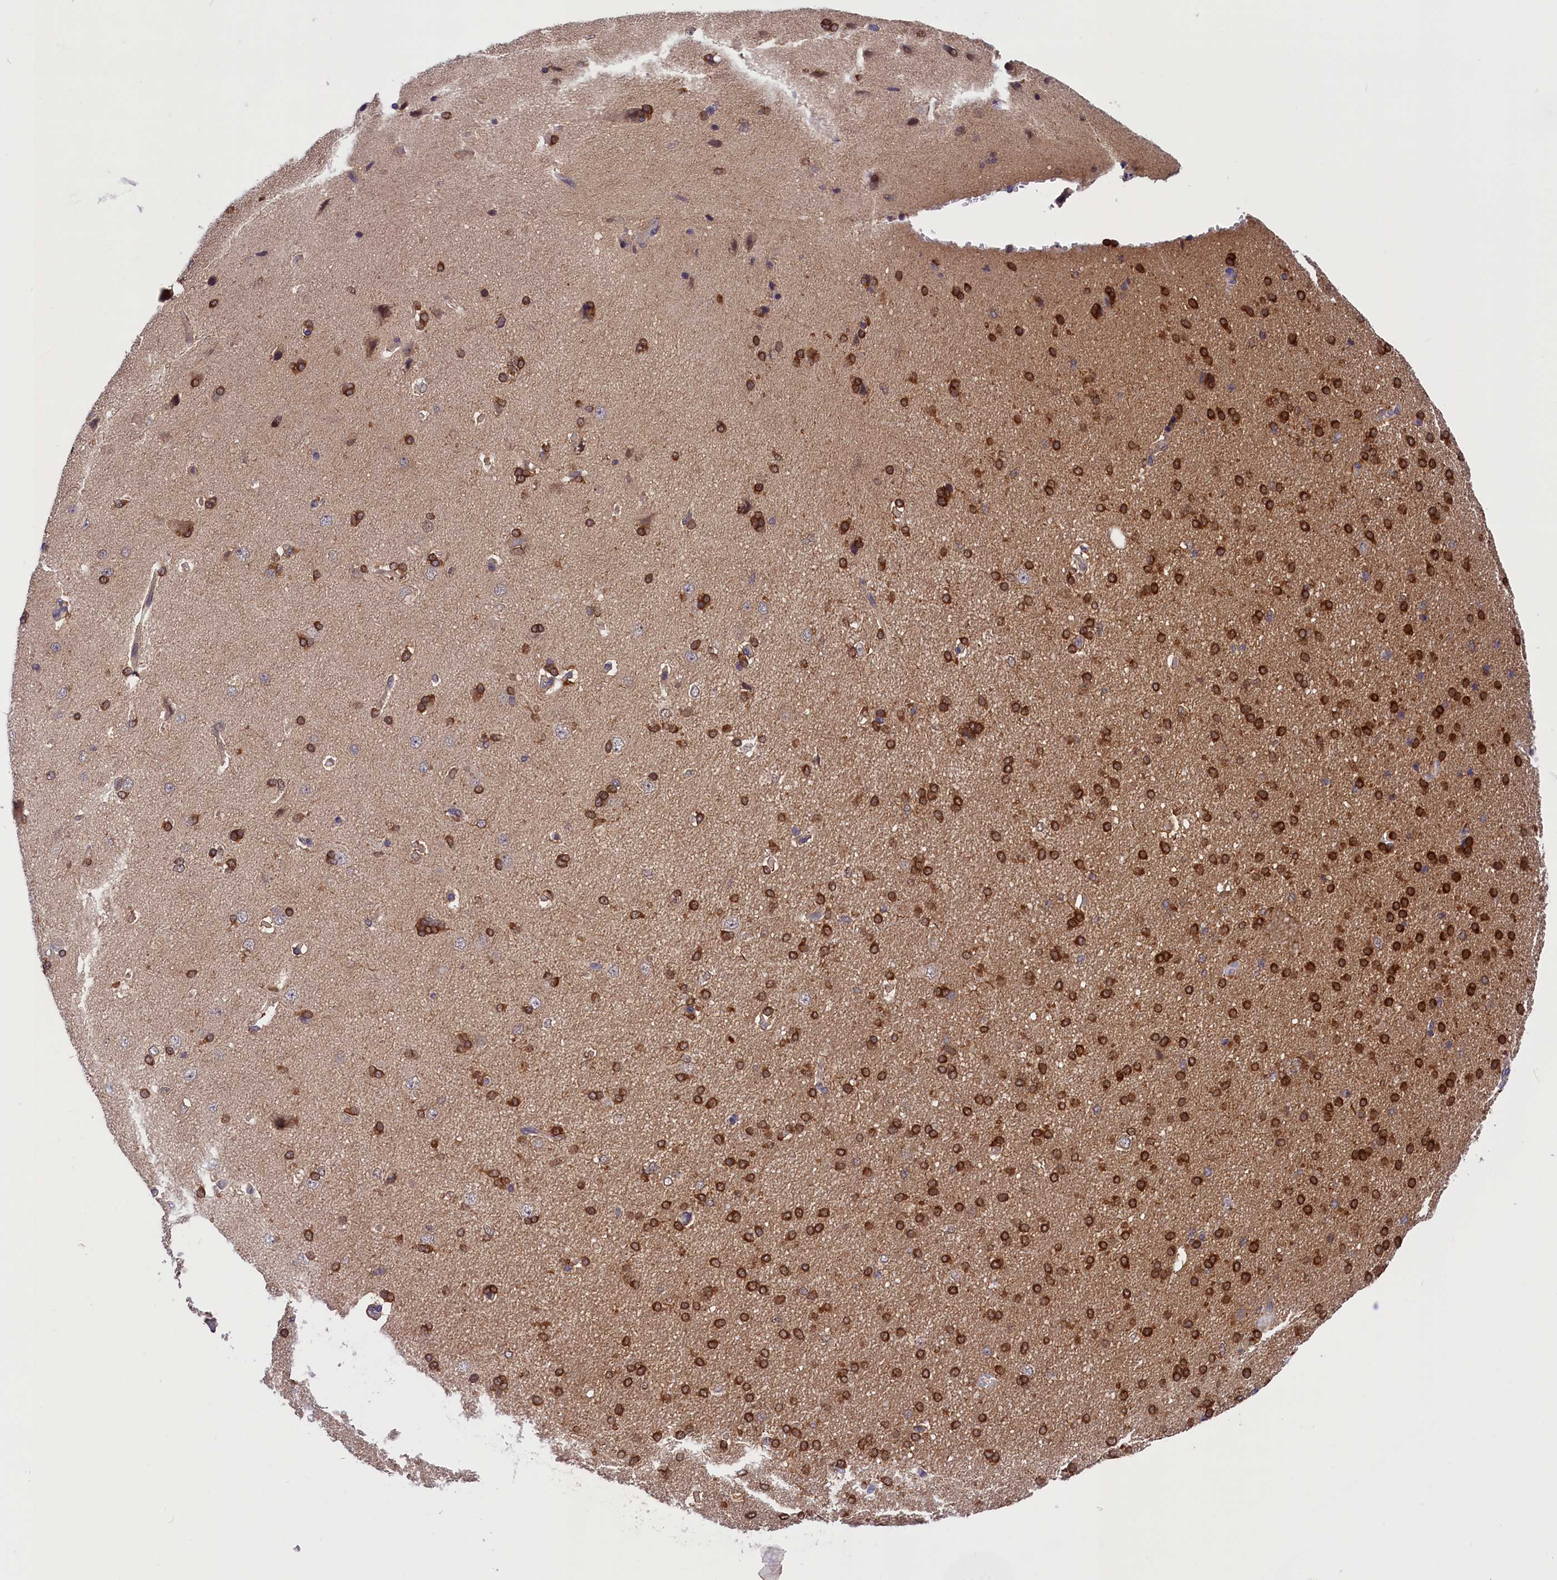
{"staining": {"intensity": "weak", "quantity": "25%-75%", "location": "cytoplasmic/membranous"}, "tissue": "cerebral cortex", "cell_type": "Endothelial cells", "image_type": "normal", "snomed": [{"axis": "morphology", "description": "Normal tissue, NOS"}, {"axis": "topography", "description": "Cerebral cortex"}], "caption": "Normal cerebral cortex was stained to show a protein in brown. There is low levels of weak cytoplasmic/membranous positivity in approximately 25%-75% of endothelial cells.", "gene": "TBCB", "patient": {"sex": "male", "age": 62}}